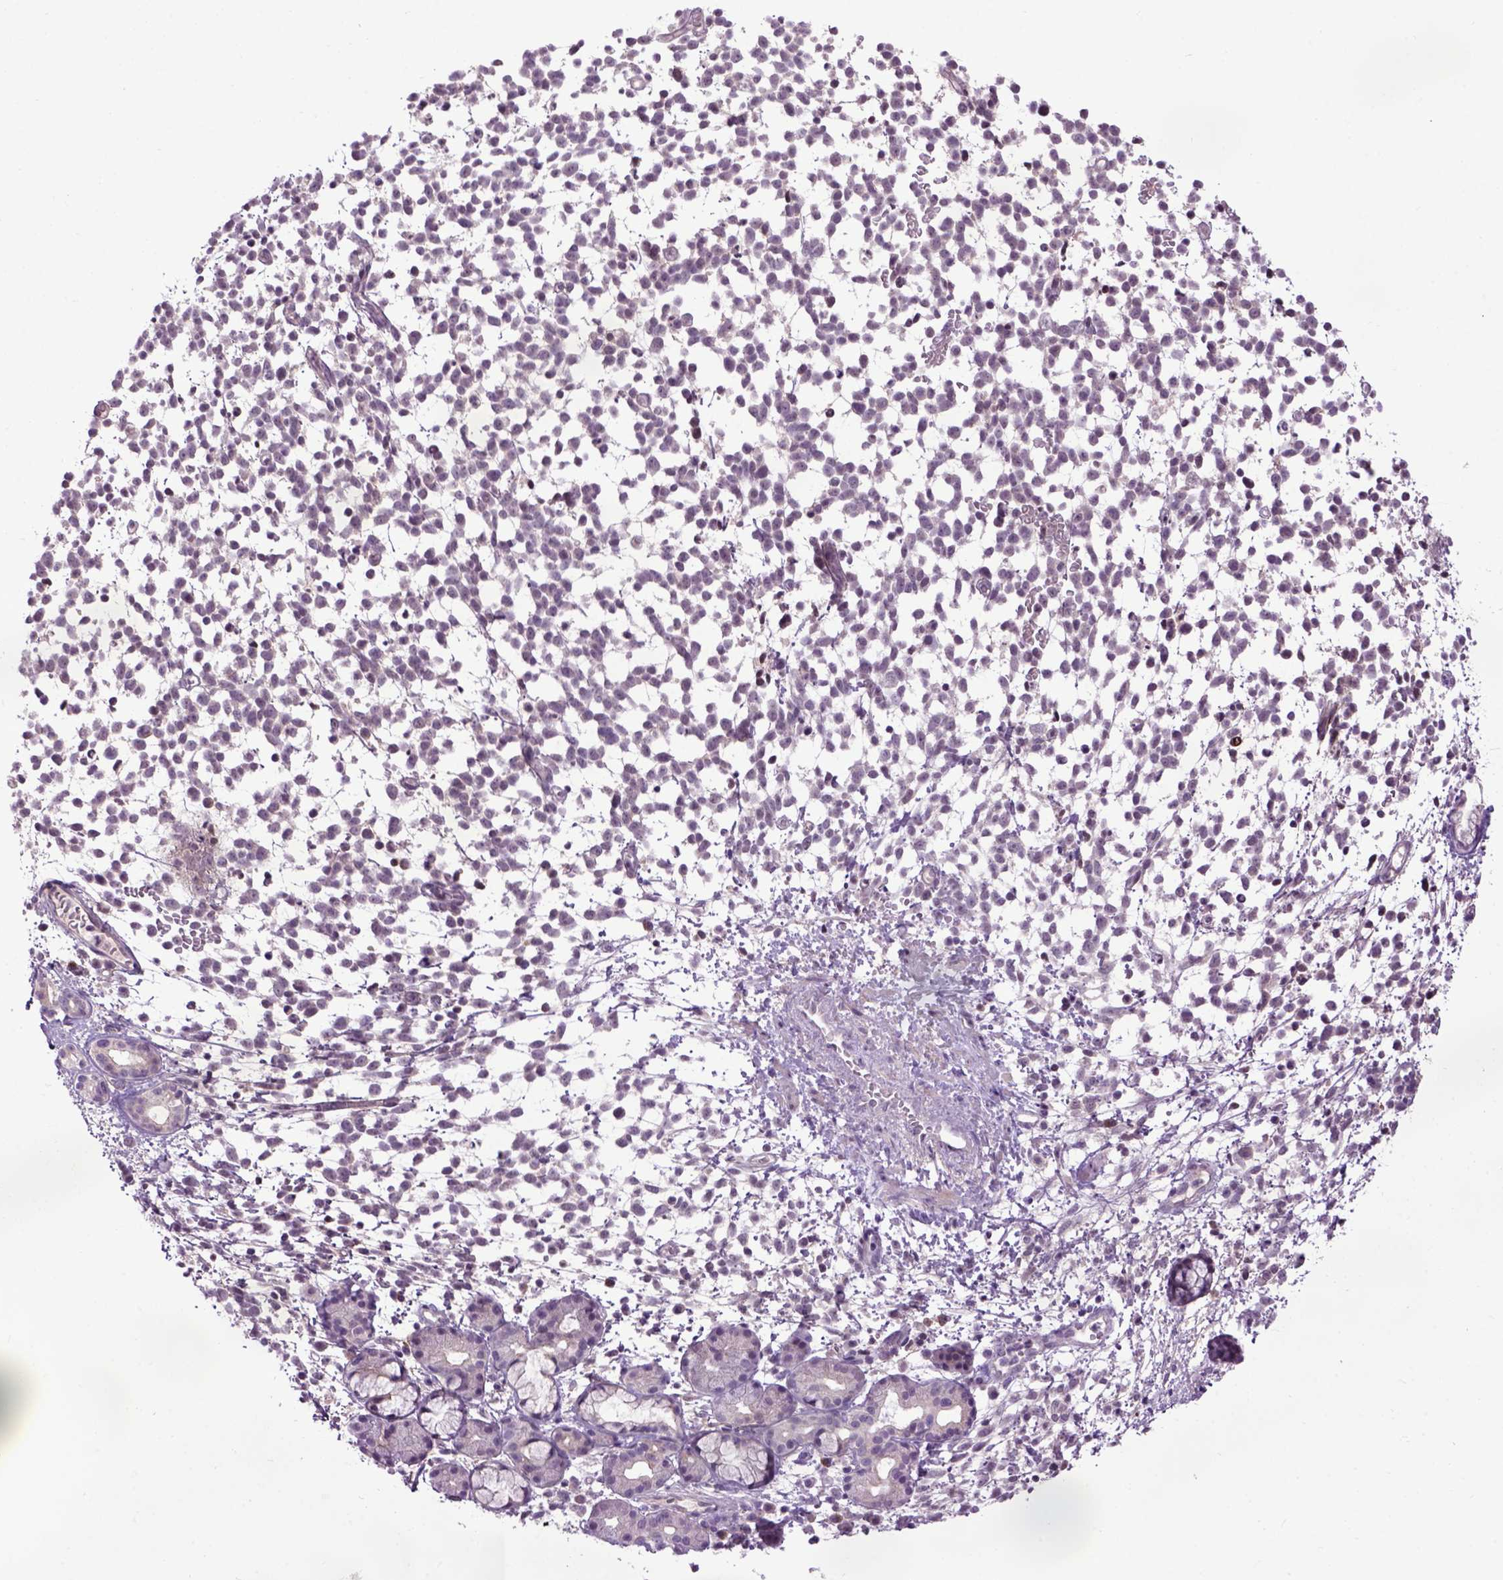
{"staining": {"intensity": "negative", "quantity": "none", "location": "none"}, "tissue": "melanoma", "cell_type": "Tumor cells", "image_type": "cancer", "snomed": [{"axis": "morphology", "description": "Malignant melanoma, NOS"}, {"axis": "topography", "description": "Skin"}], "caption": "The photomicrograph demonstrates no significant expression in tumor cells of melanoma.", "gene": "EMILIN3", "patient": {"sex": "female", "age": 70}}